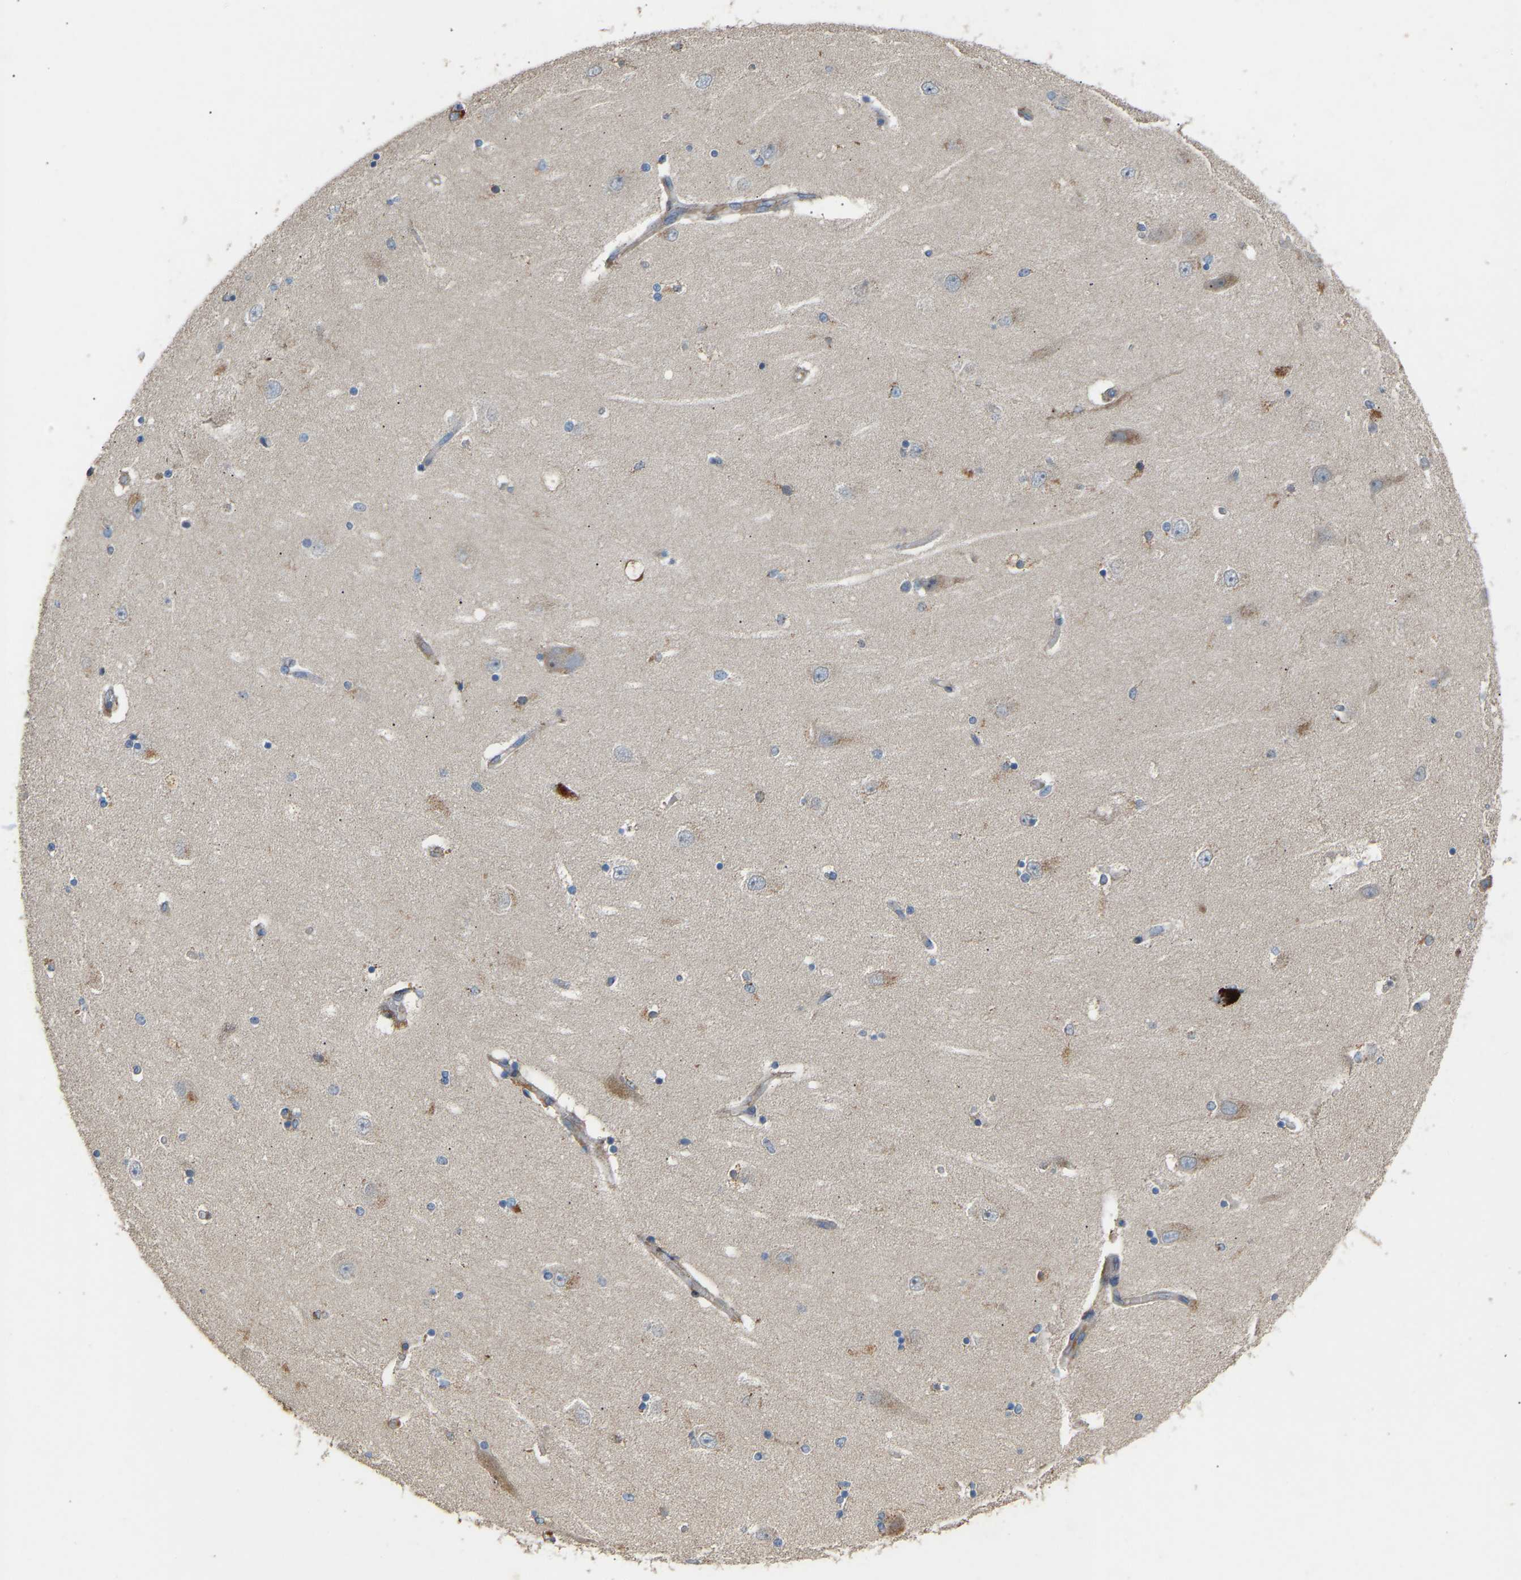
{"staining": {"intensity": "weak", "quantity": "<25%", "location": "cytoplasmic/membranous"}, "tissue": "hippocampus", "cell_type": "Glial cells", "image_type": "normal", "snomed": [{"axis": "morphology", "description": "Normal tissue, NOS"}, {"axis": "topography", "description": "Hippocampus"}], "caption": "Immunohistochemistry (IHC) of unremarkable hippocampus demonstrates no staining in glial cells. (IHC, brightfield microscopy, high magnification).", "gene": "RGP1", "patient": {"sex": "female", "age": 54}}